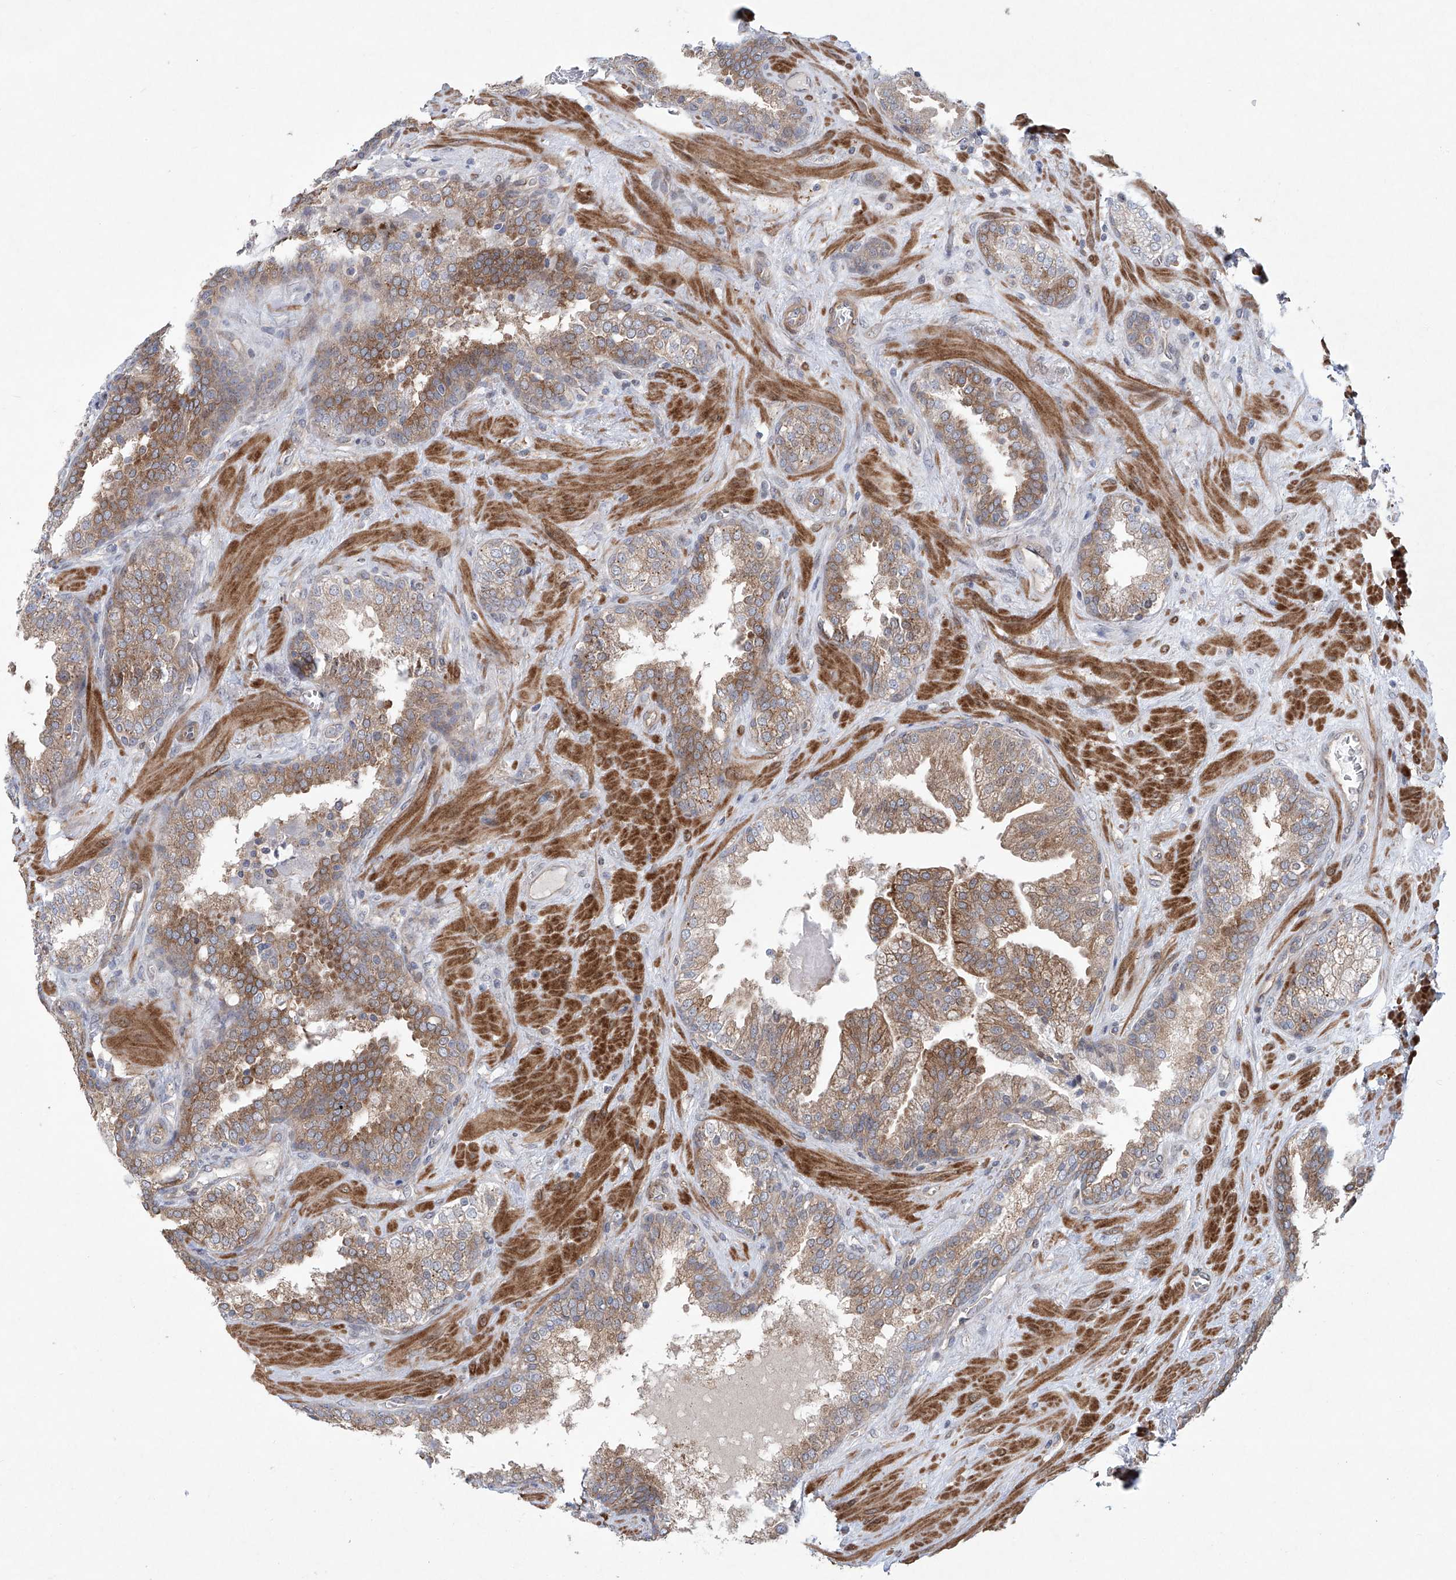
{"staining": {"intensity": "moderate", "quantity": ">75%", "location": "cytoplasmic/membranous"}, "tissue": "prostate cancer", "cell_type": "Tumor cells", "image_type": "cancer", "snomed": [{"axis": "morphology", "description": "Adenocarcinoma, Low grade"}, {"axis": "topography", "description": "Prostate"}], "caption": "Brown immunohistochemical staining in human prostate cancer (adenocarcinoma (low-grade)) reveals moderate cytoplasmic/membranous staining in approximately >75% of tumor cells. (DAB (3,3'-diaminobenzidine) = brown stain, brightfield microscopy at high magnification).", "gene": "KLC4", "patient": {"sex": "male", "age": 67}}